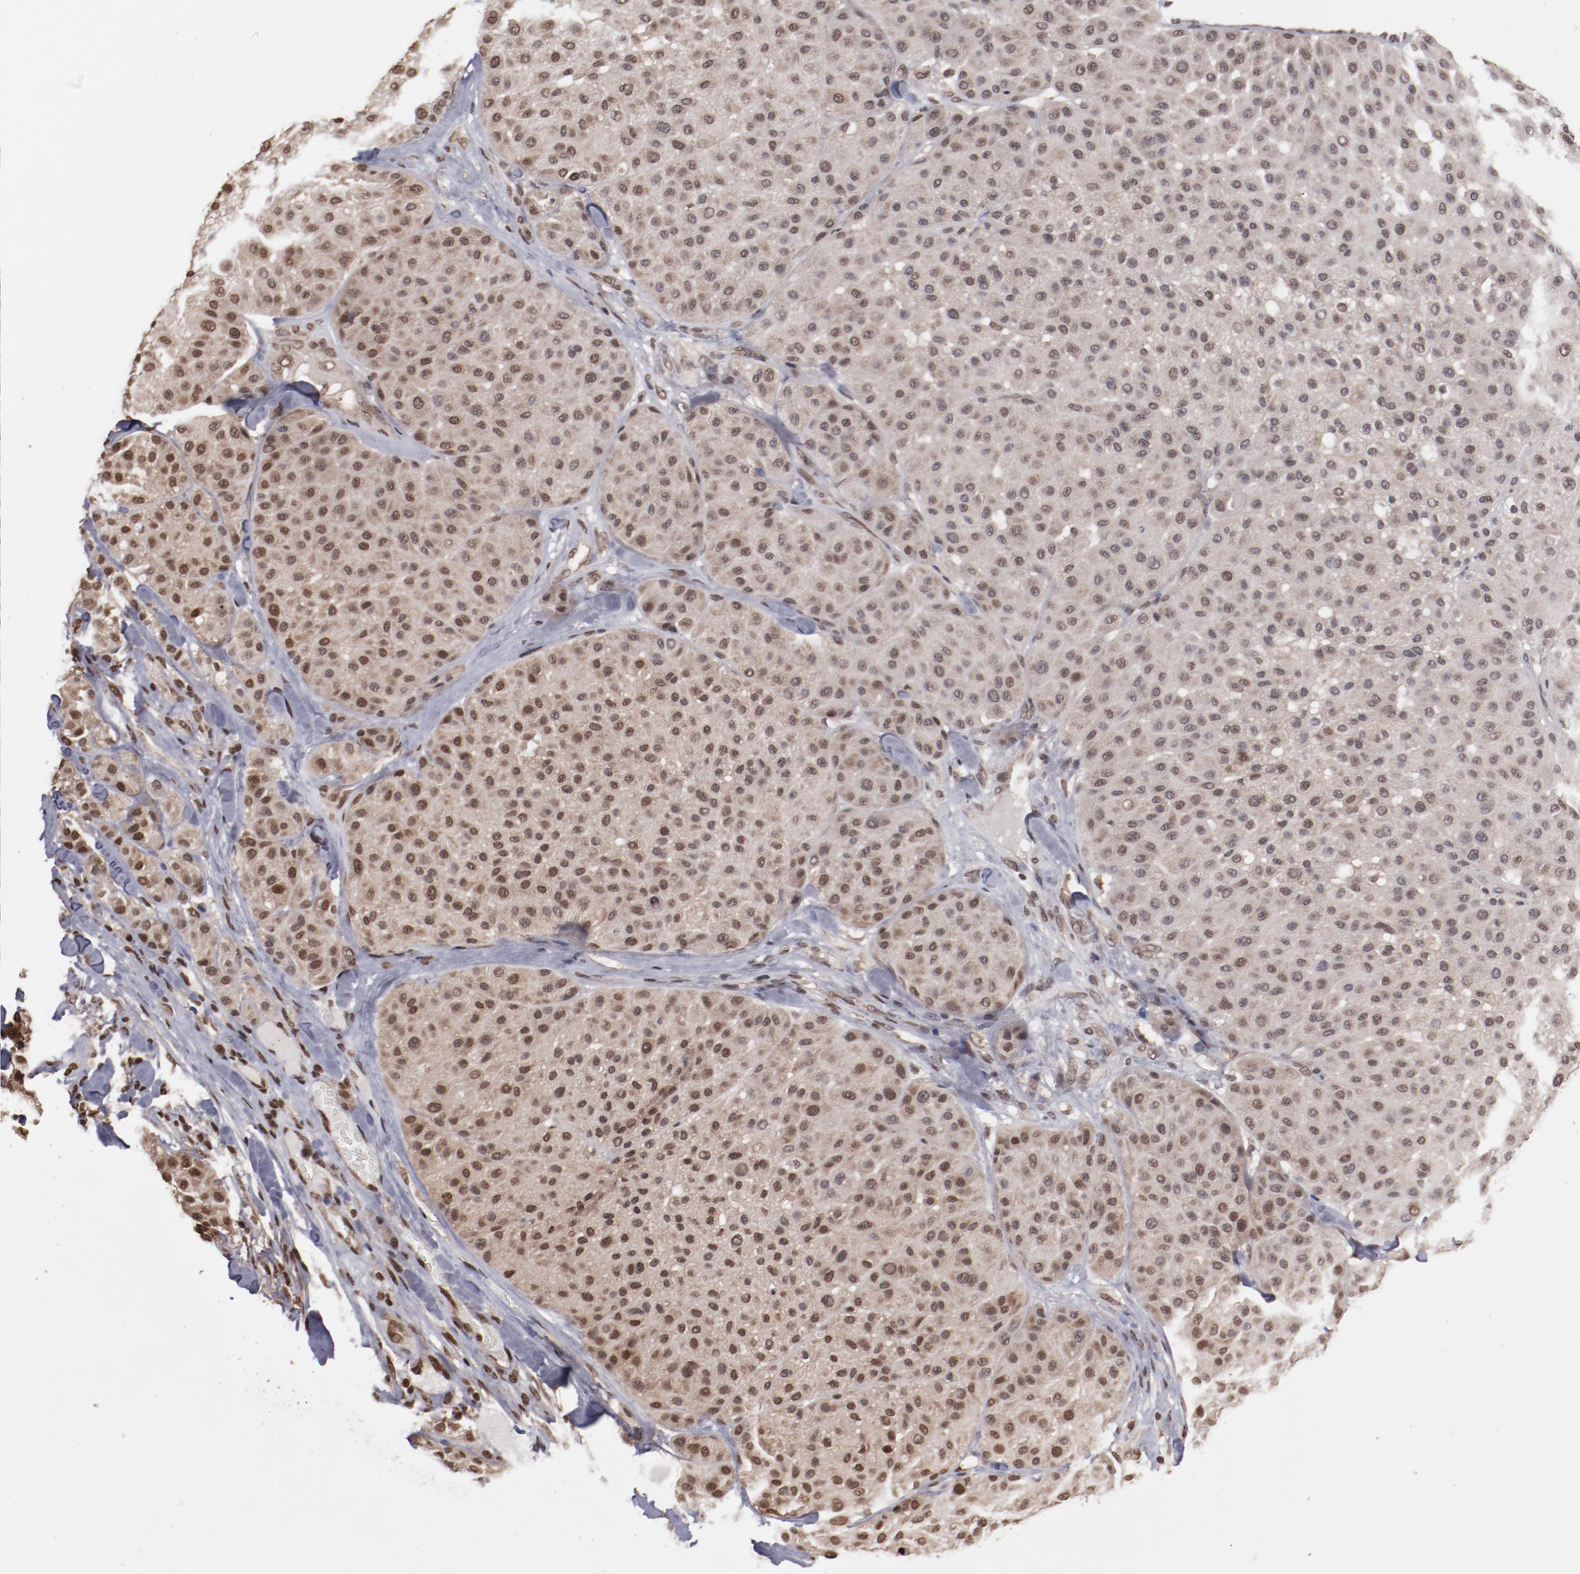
{"staining": {"intensity": "weak", "quantity": ">75%", "location": "nuclear"}, "tissue": "melanoma", "cell_type": "Tumor cells", "image_type": "cancer", "snomed": [{"axis": "morphology", "description": "Normal tissue, NOS"}, {"axis": "morphology", "description": "Malignant melanoma, Metastatic site"}, {"axis": "topography", "description": "Skin"}], "caption": "Tumor cells display low levels of weak nuclear expression in about >75% of cells in malignant melanoma (metastatic site). The staining was performed using DAB to visualize the protein expression in brown, while the nuclei were stained in blue with hematoxylin (Magnification: 20x).", "gene": "AKT1", "patient": {"sex": "male", "age": 41}}